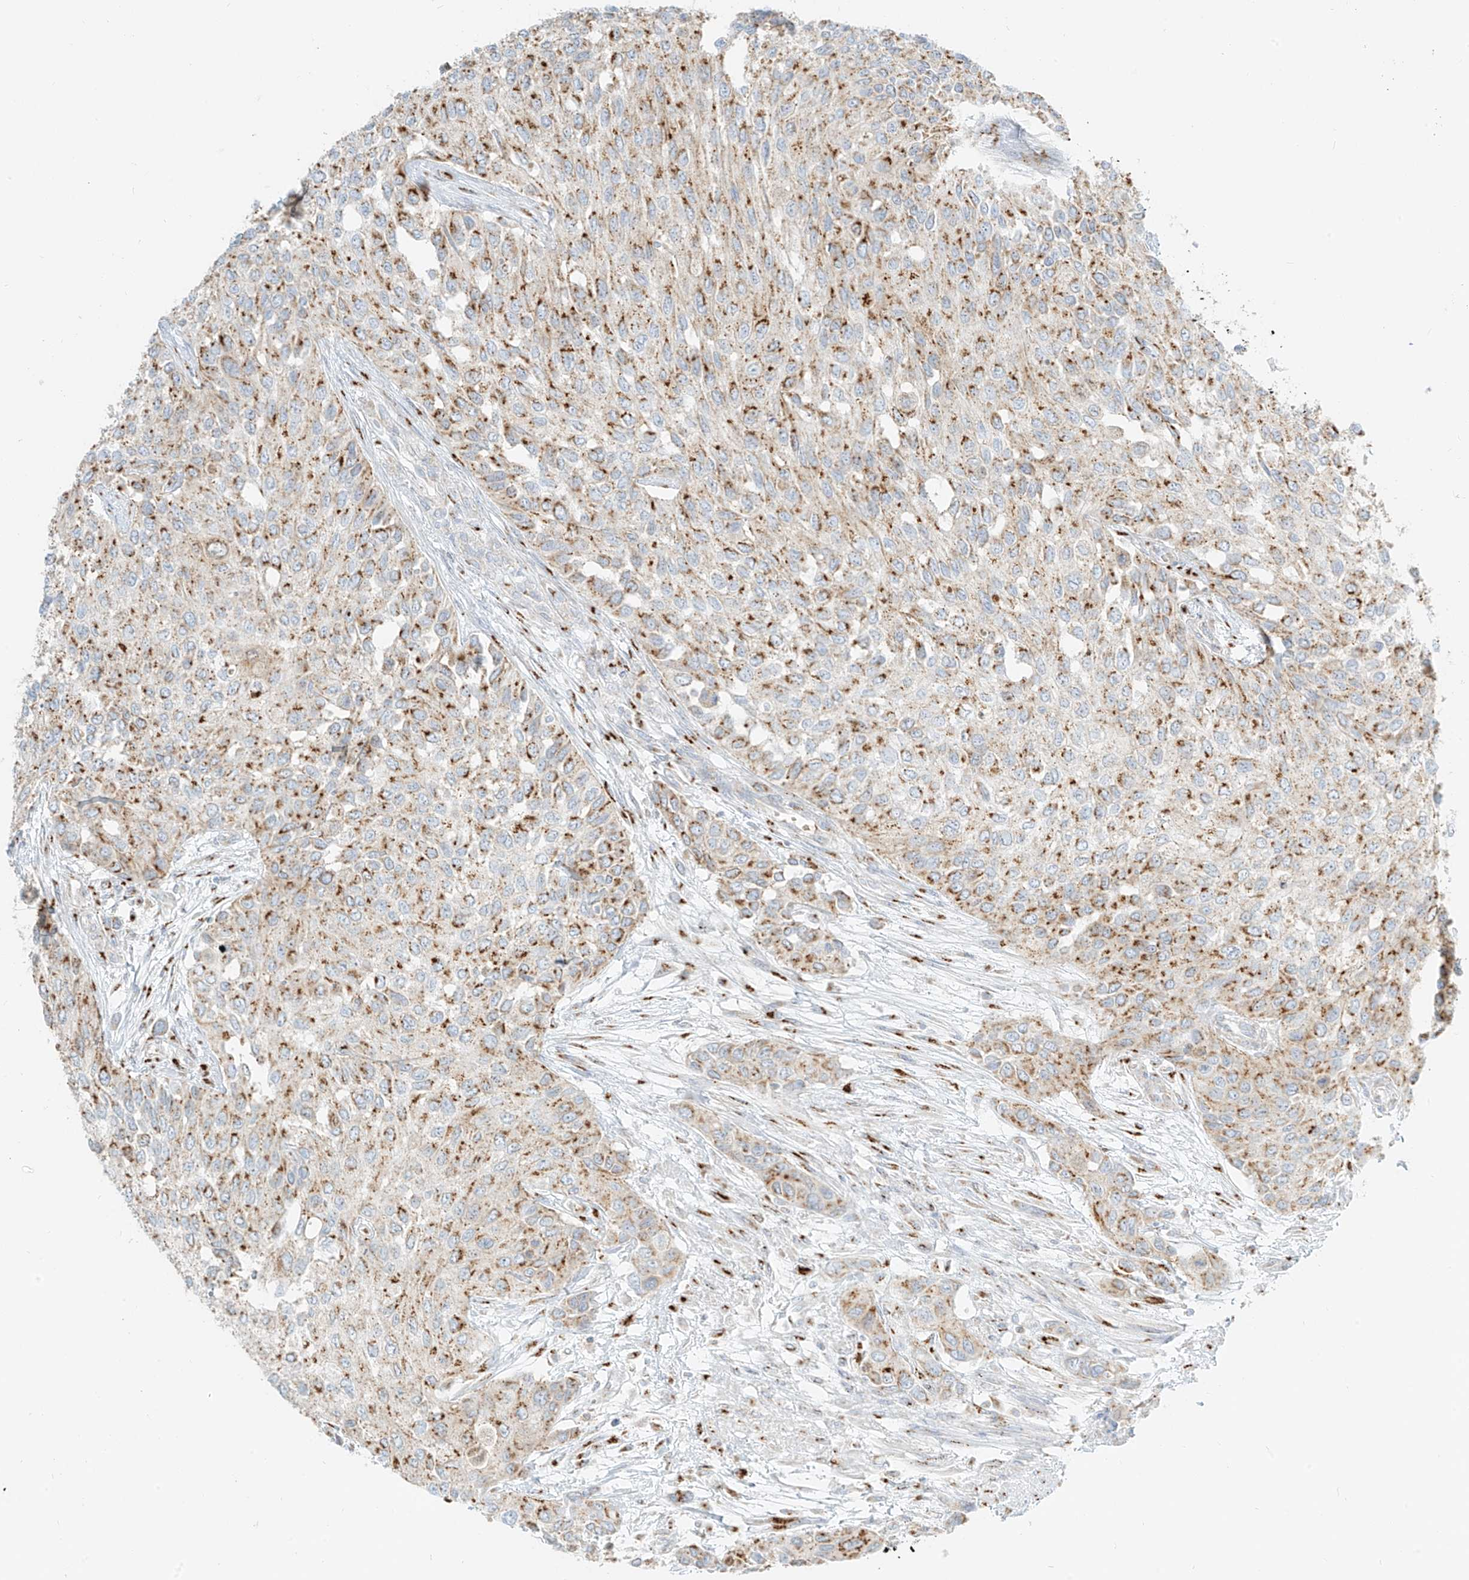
{"staining": {"intensity": "moderate", "quantity": ">75%", "location": "cytoplasmic/membranous"}, "tissue": "urothelial cancer", "cell_type": "Tumor cells", "image_type": "cancer", "snomed": [{"axis": "morphology", "description": "Normal tissue, NOS"}, {"axis": "morphology", "description": "Urothelial carcinoma, High grade"}, {"axis": "topography", "description": "Vascular tissue"}, {"axis": "topography", "description": "Urinary bladder"}], "caption": "About >75% of tumor cells in urothelial cancer demonstrate moderate cytoplasmic/membranous protein expression as visualized by brown immunohistochemical staining.", "gene": "TMEM87B", "patient": {"sex": "female", "age": 56}}